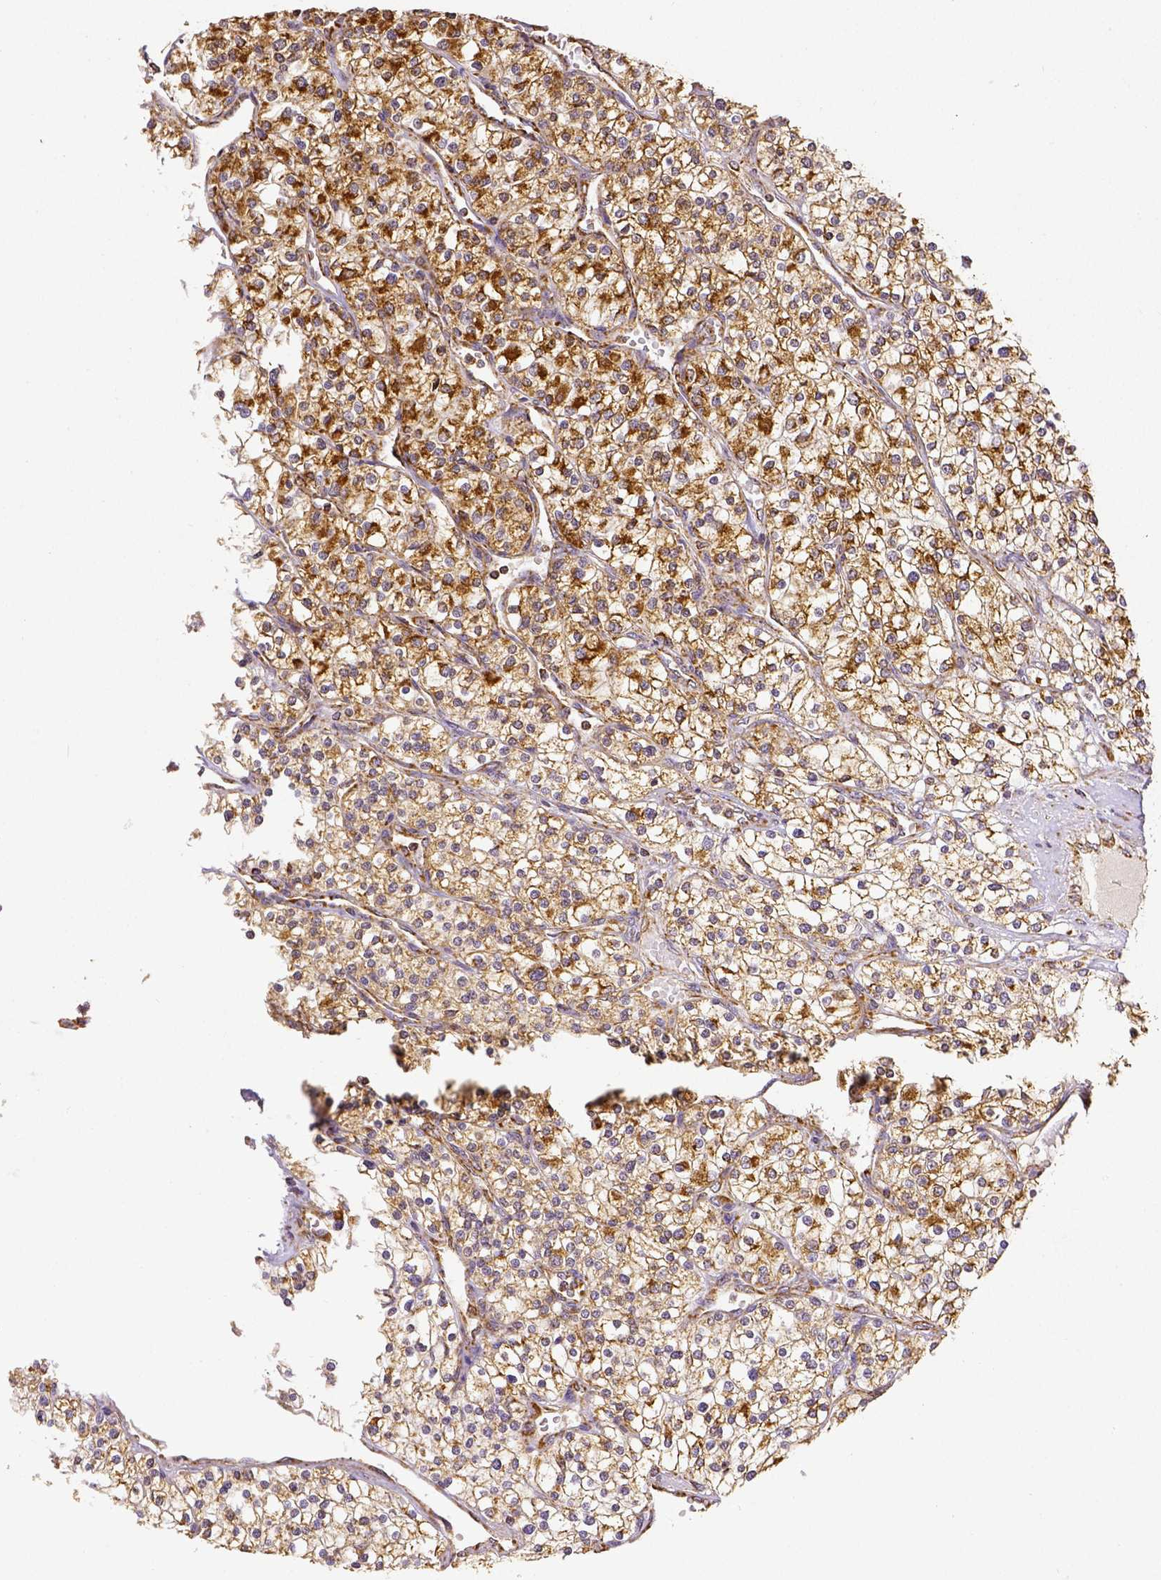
{"staining": {"intensity": "weak", "quantity": ">75%", "location": "cytoplasmic/membranous"}, "tissue": "renal cancer", "cell_type": "Tumor cells", "image_type": "cancer", "snomed": [{"axis": "morphology", "description": "Adenocarcinoma, NOS"}, {"axis": "topography", "description": "Kidney"}], "caption": "Weak cytoplasmic/membranous positivity is seen in approximately >75% of tumor cells in adenocarcinoma (renal).", "gene": "SDHB", "patient": {"sex": "male", "age": 80}}